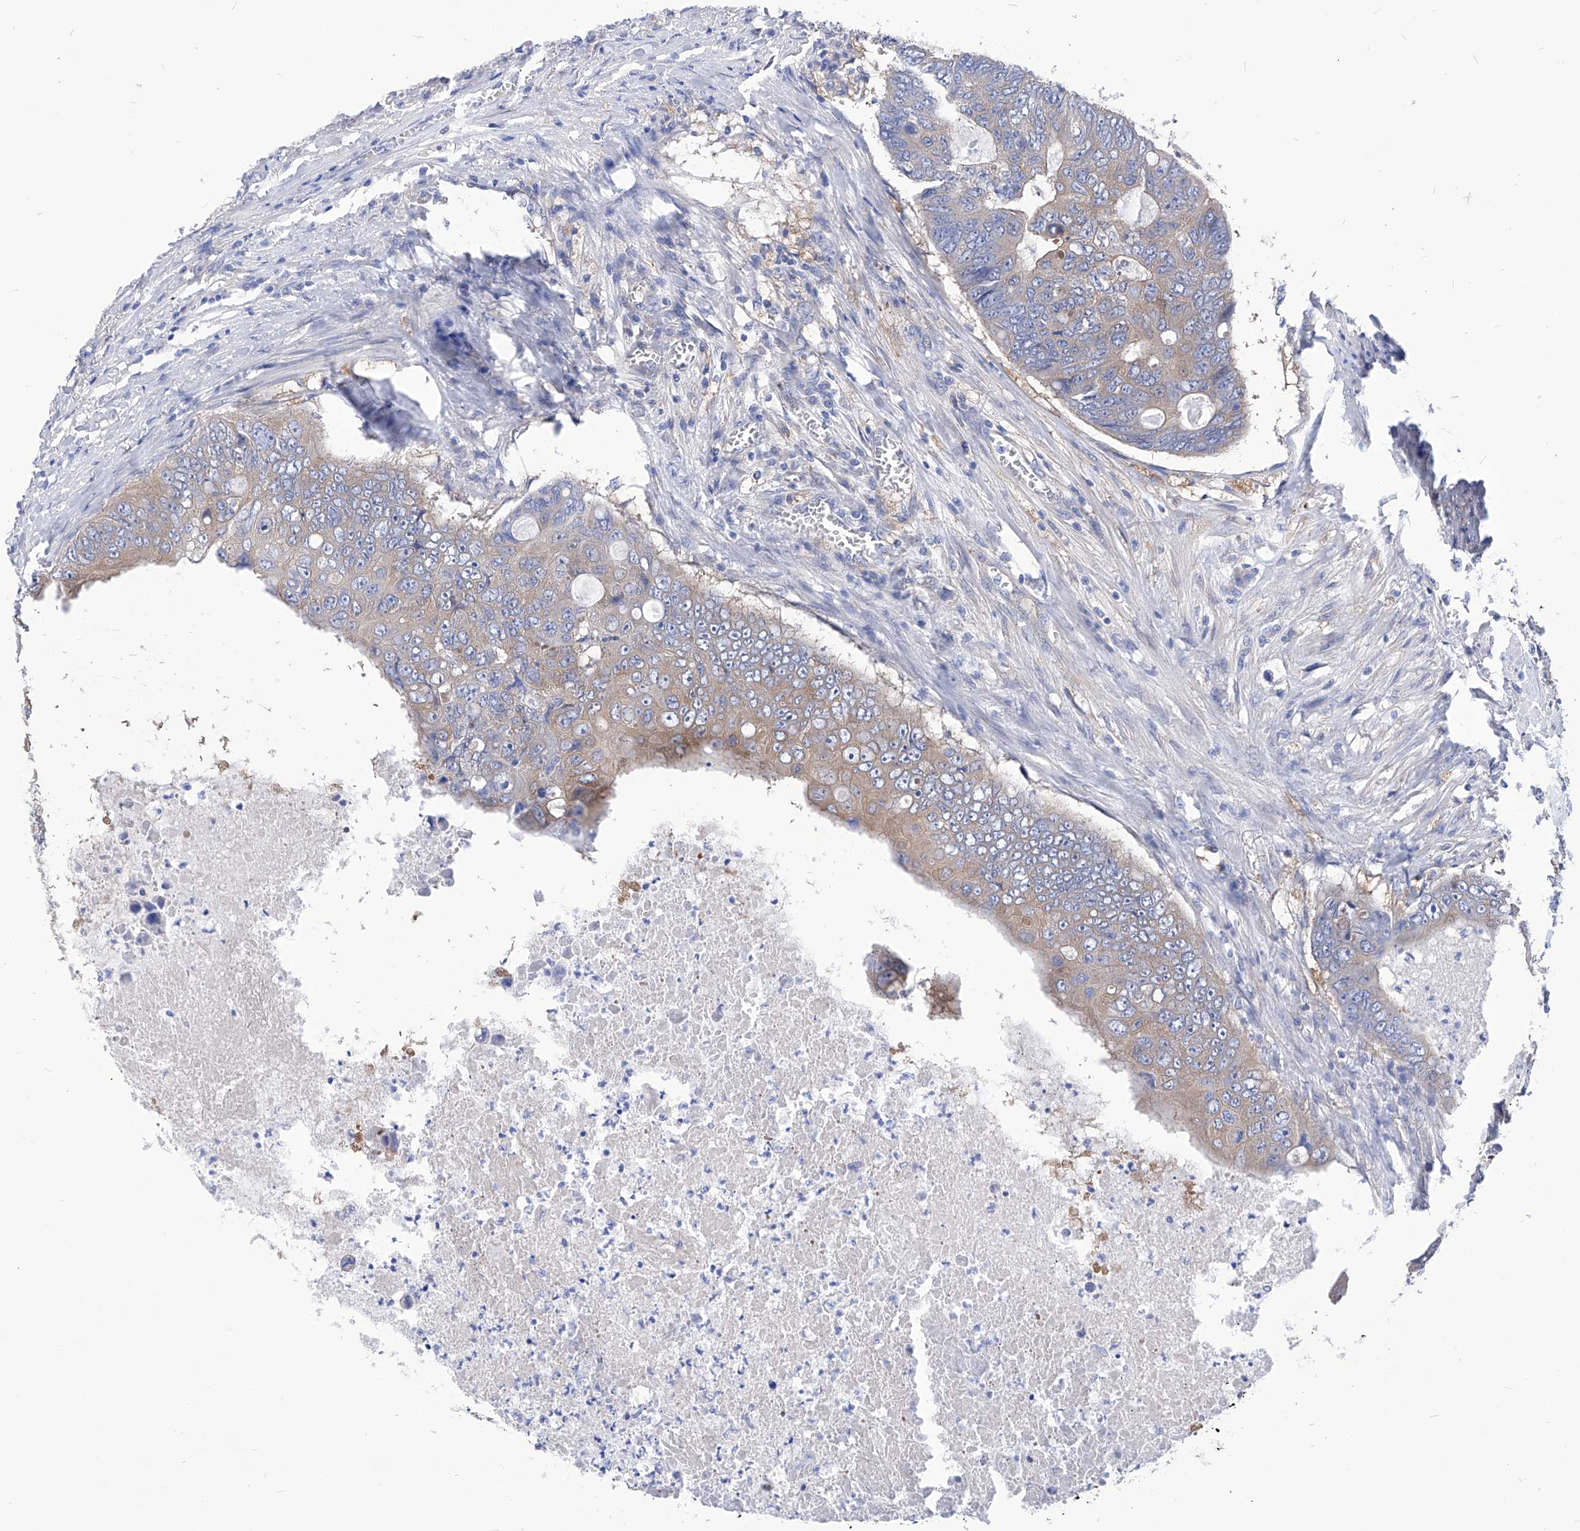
{"staining": {"intensity": "weak", "quantity": "25%-75%", "location": "cytoplasmic/membranous"}, "tissue": "colorectal cancer", "cell_type": "Tumor cells", "image_type": "cancer", "snomed": [{"axis": "morphology", "description": "Adenocarcinoma, NOS"}, {"axis": "topography", "description": "Colon"}], "caption": "A micrograph of human adenocarcinoma (colorectal) stained for a protein exhibits weak cytoplasmic/membranous brown staining in tumor cells.", "gene": "XPNPEP1", "patient": {"sex": "male", "age": 87}}